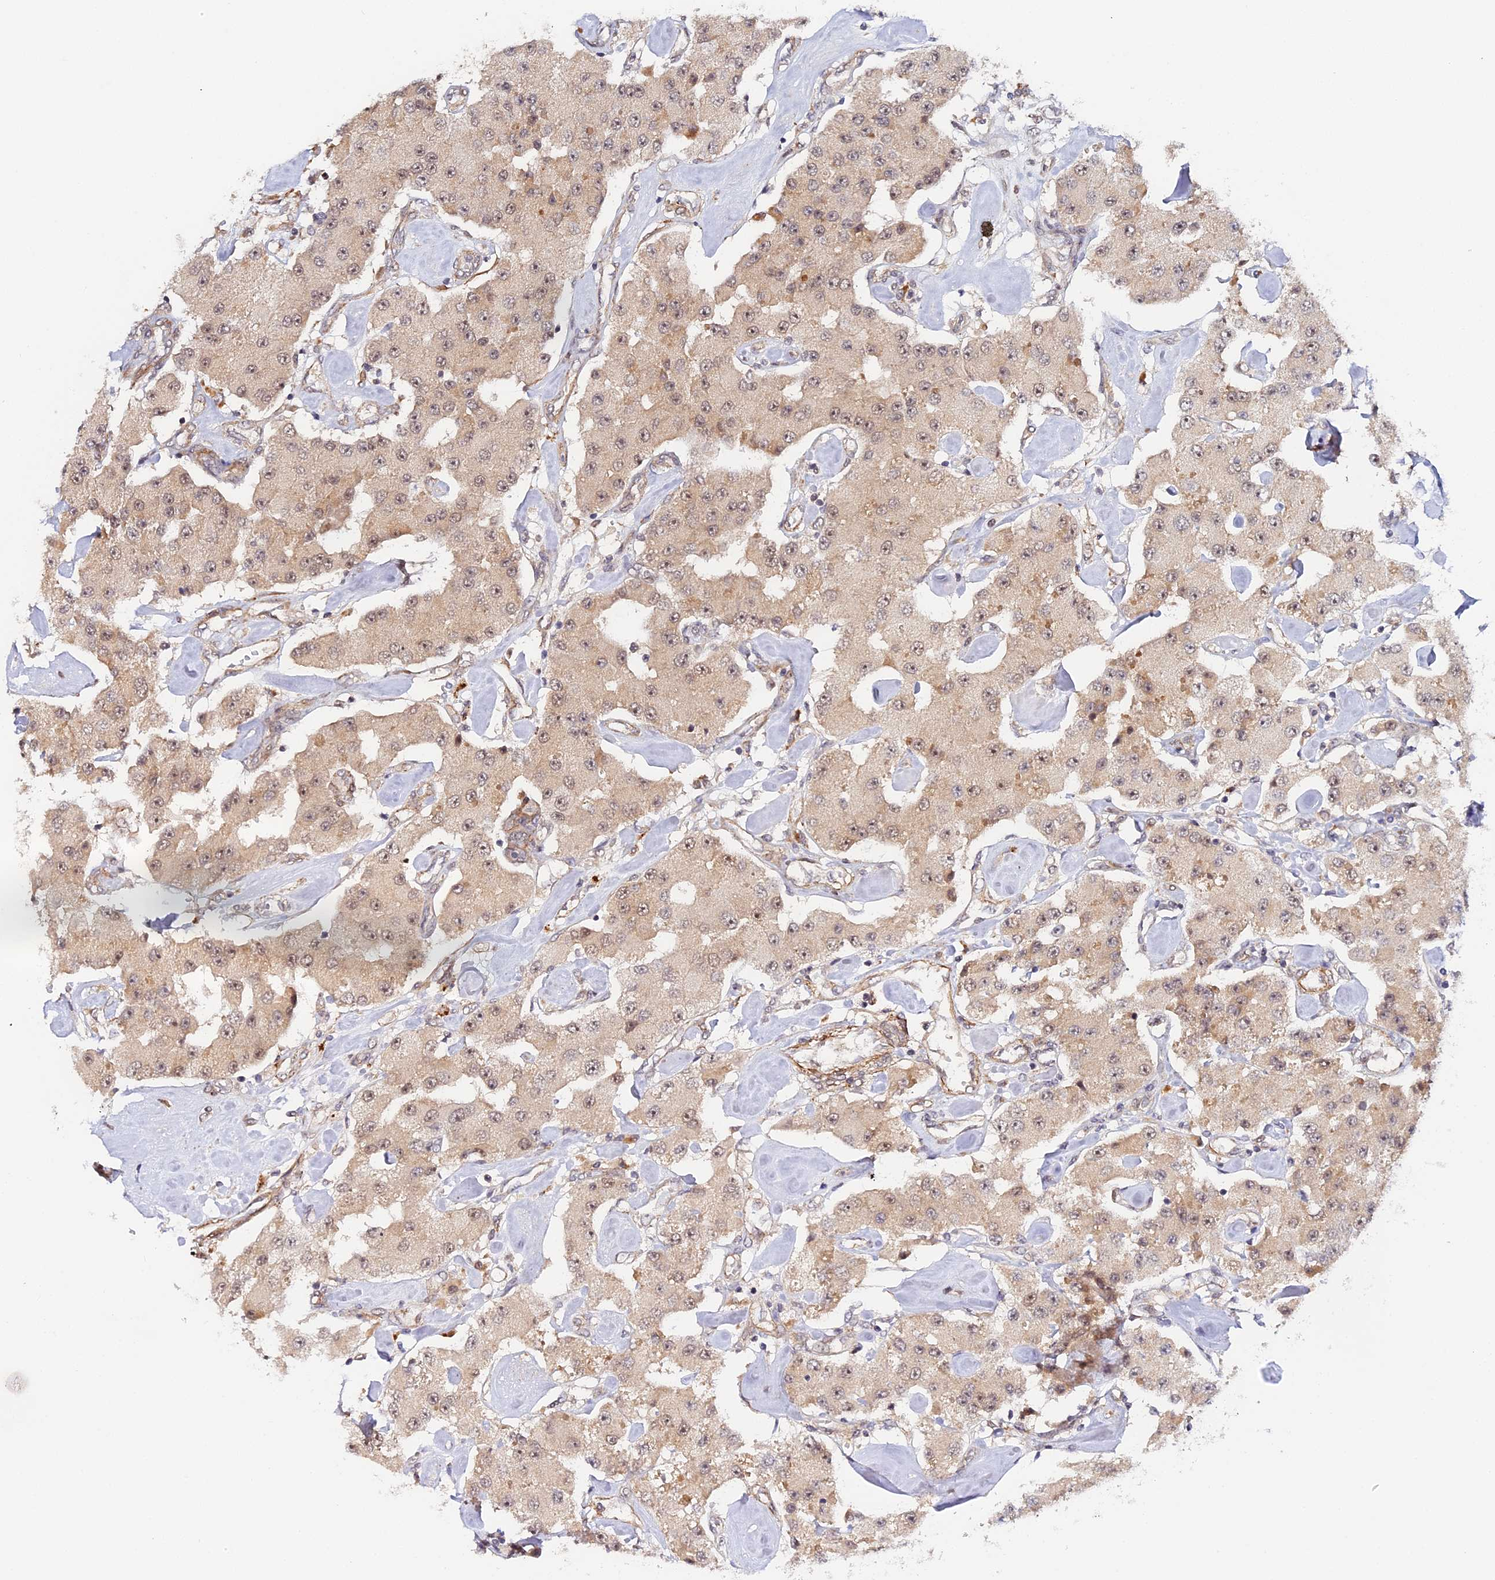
{"staining": {"intensity": "weak", "quantity": ">75%", "location": "nuclear"}, "tissue": "carcinoid", "cell_type": "Tumor cells", "image_type": "cancer", "snomed": [{"axis": "morphology", "description": "Carcinoid, malignant, NOS"}, {"axis": "topography", "description": "Pancreas"}], "caption": "Carcinoid (malignant) tissue exhibits weak nuclear positivity in approximately >75% of tumor cells", "gene": "IMPACT", "patient": {"sex": "male", "age": 41}}